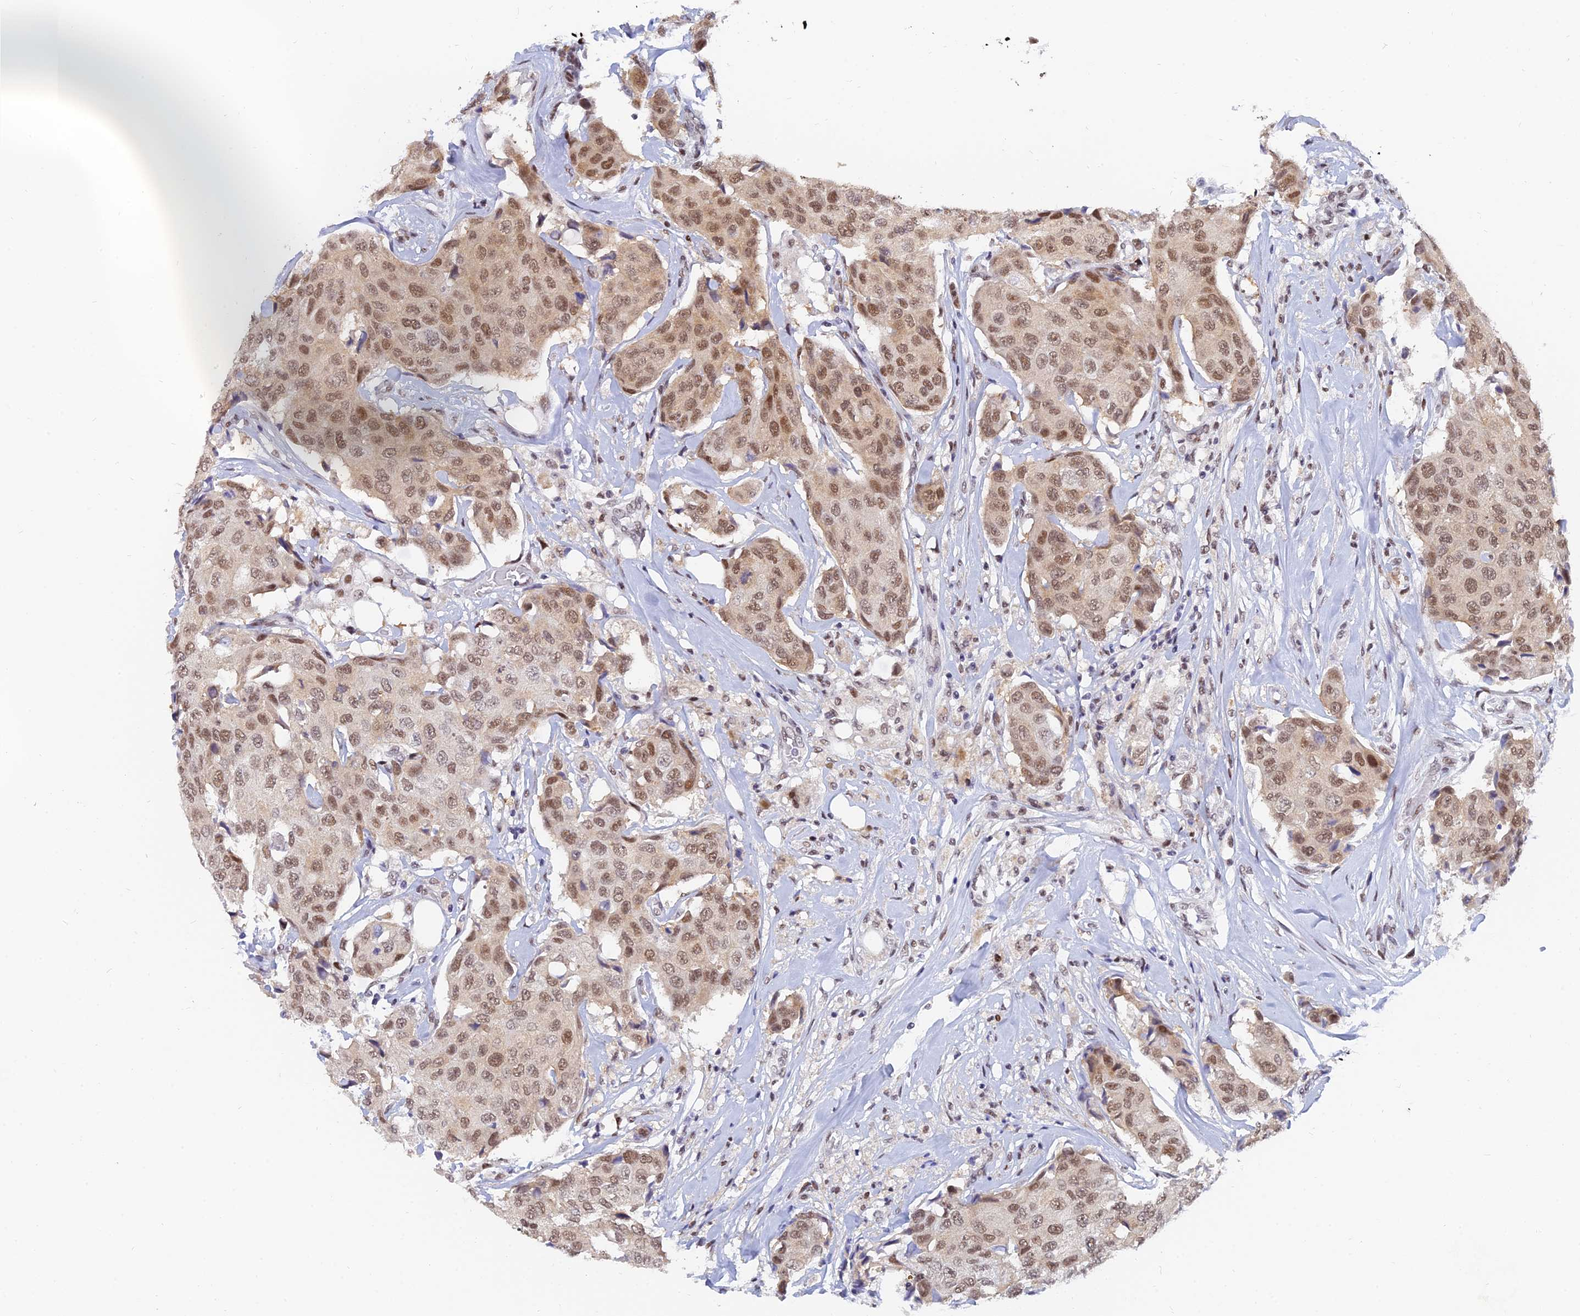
{"staining": {"intensity": "moderate", "quantity": ">75%", "location": "nuclear"}, "tissue": "breast cancer", "cell_type": "Tumor cells", "image_type": "cancer", "snomed": [{"axis": "morphology", "description": "Duct carcinoma"}, {"axis": "topography", "description": "Breast"}], "caption": "A brown stain highlights moderate nuclear expression of a protein in human breast intraductal carcinoma tumor cells.", "gene": "DPY30", "patient": {"sex": "female", "age": 80}}